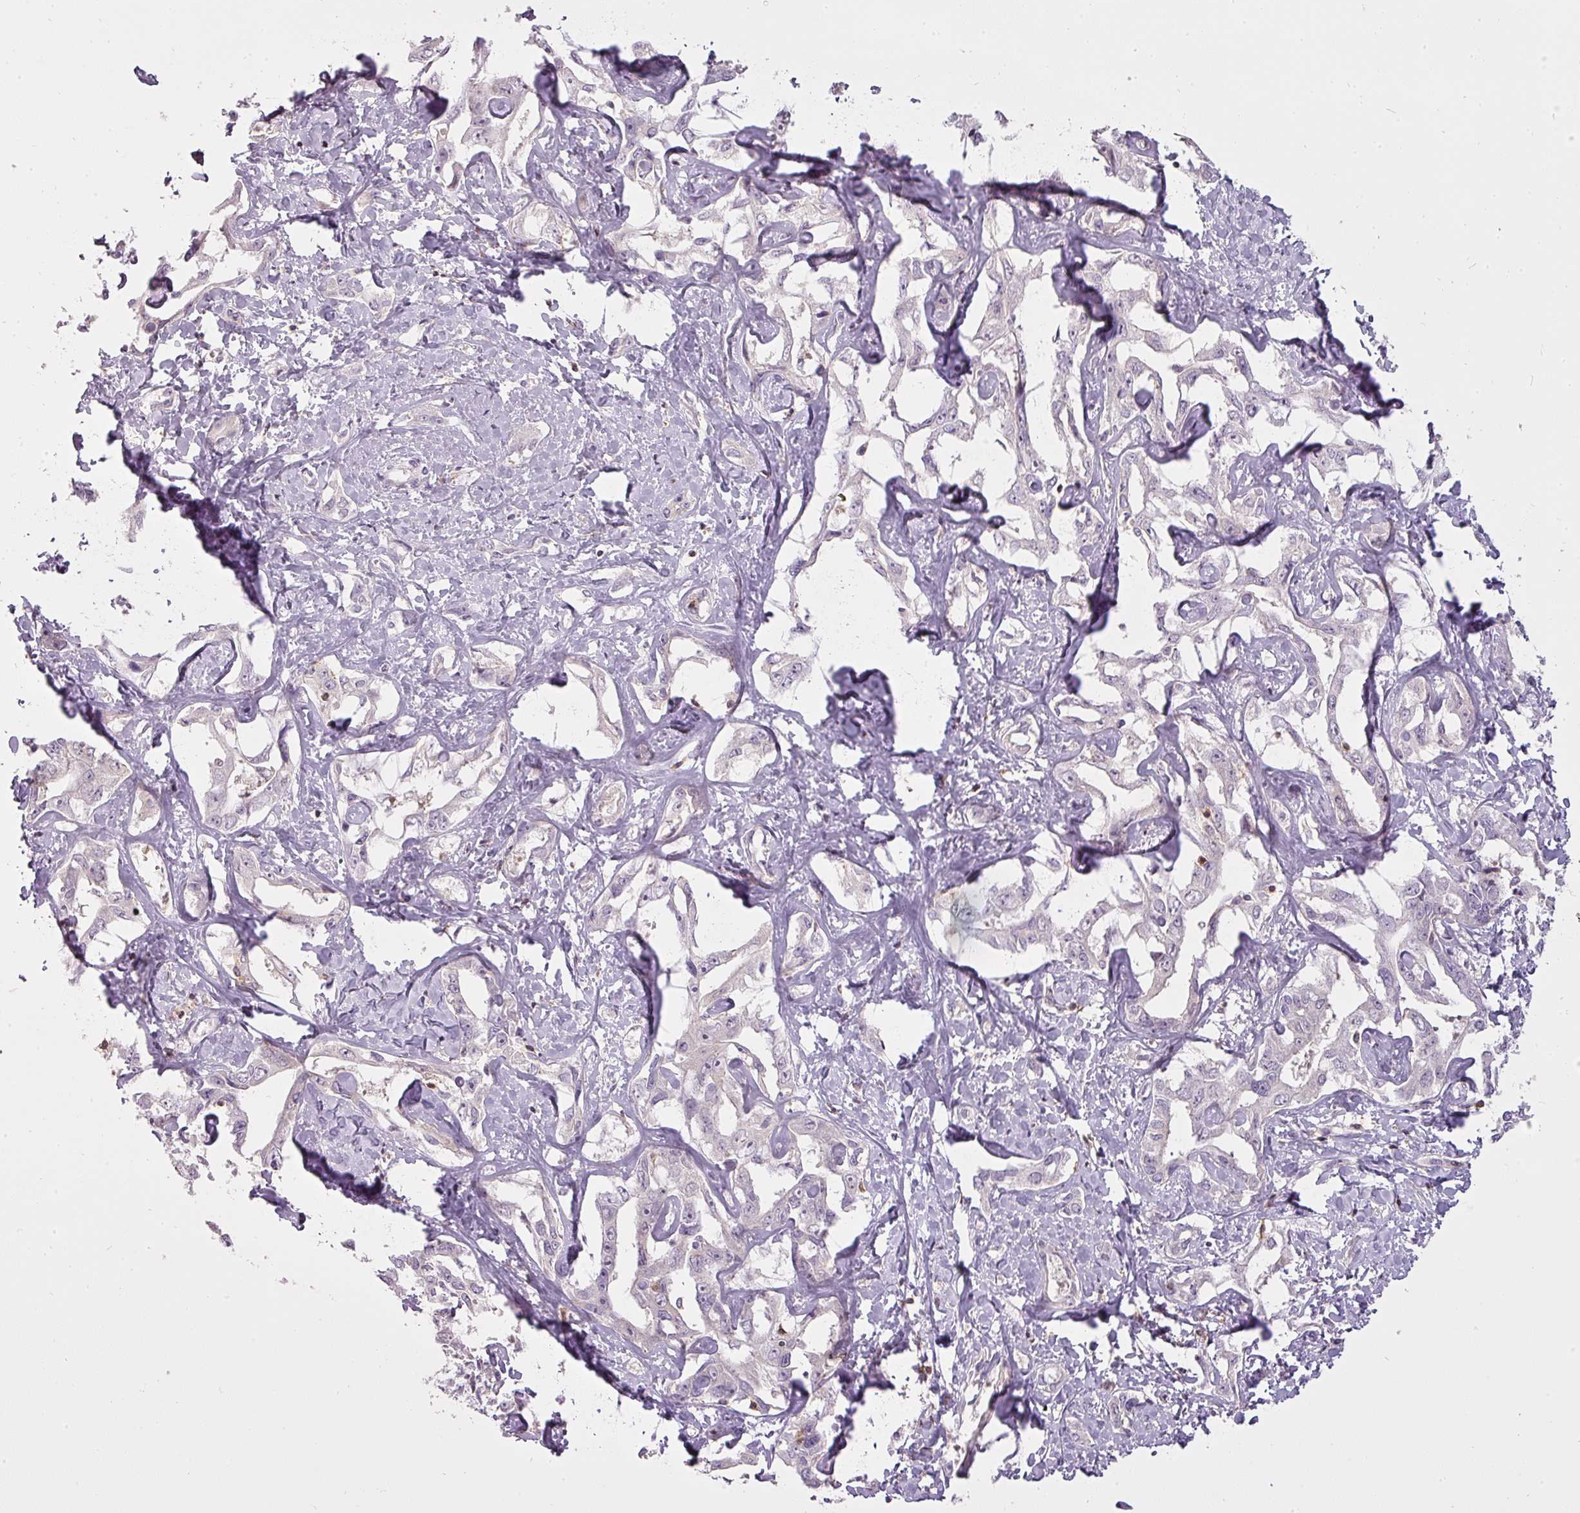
{"staining": {"intensity": "negative", "quantity": "none", "location": "none"}, "tissue": "liver cancer", "cell_type": "Tumor cells", "image_type": "cancer", "snomed": [{"axis": "morphology", "description": "Cholangiocarcinoma"}, {"axis": "topography", "description": "Liver"}], "caption": "This is a histopathology image of IHC staining of liver cancer, which shows no staining in tumor cells. The staining is performed using DAB (3,3'-diaminobenzidine) brown chromogen with nuclei counter-stained in using hematoxylin.", "gene": "STK4", "patient": {"sex": "male", "age": 59}}